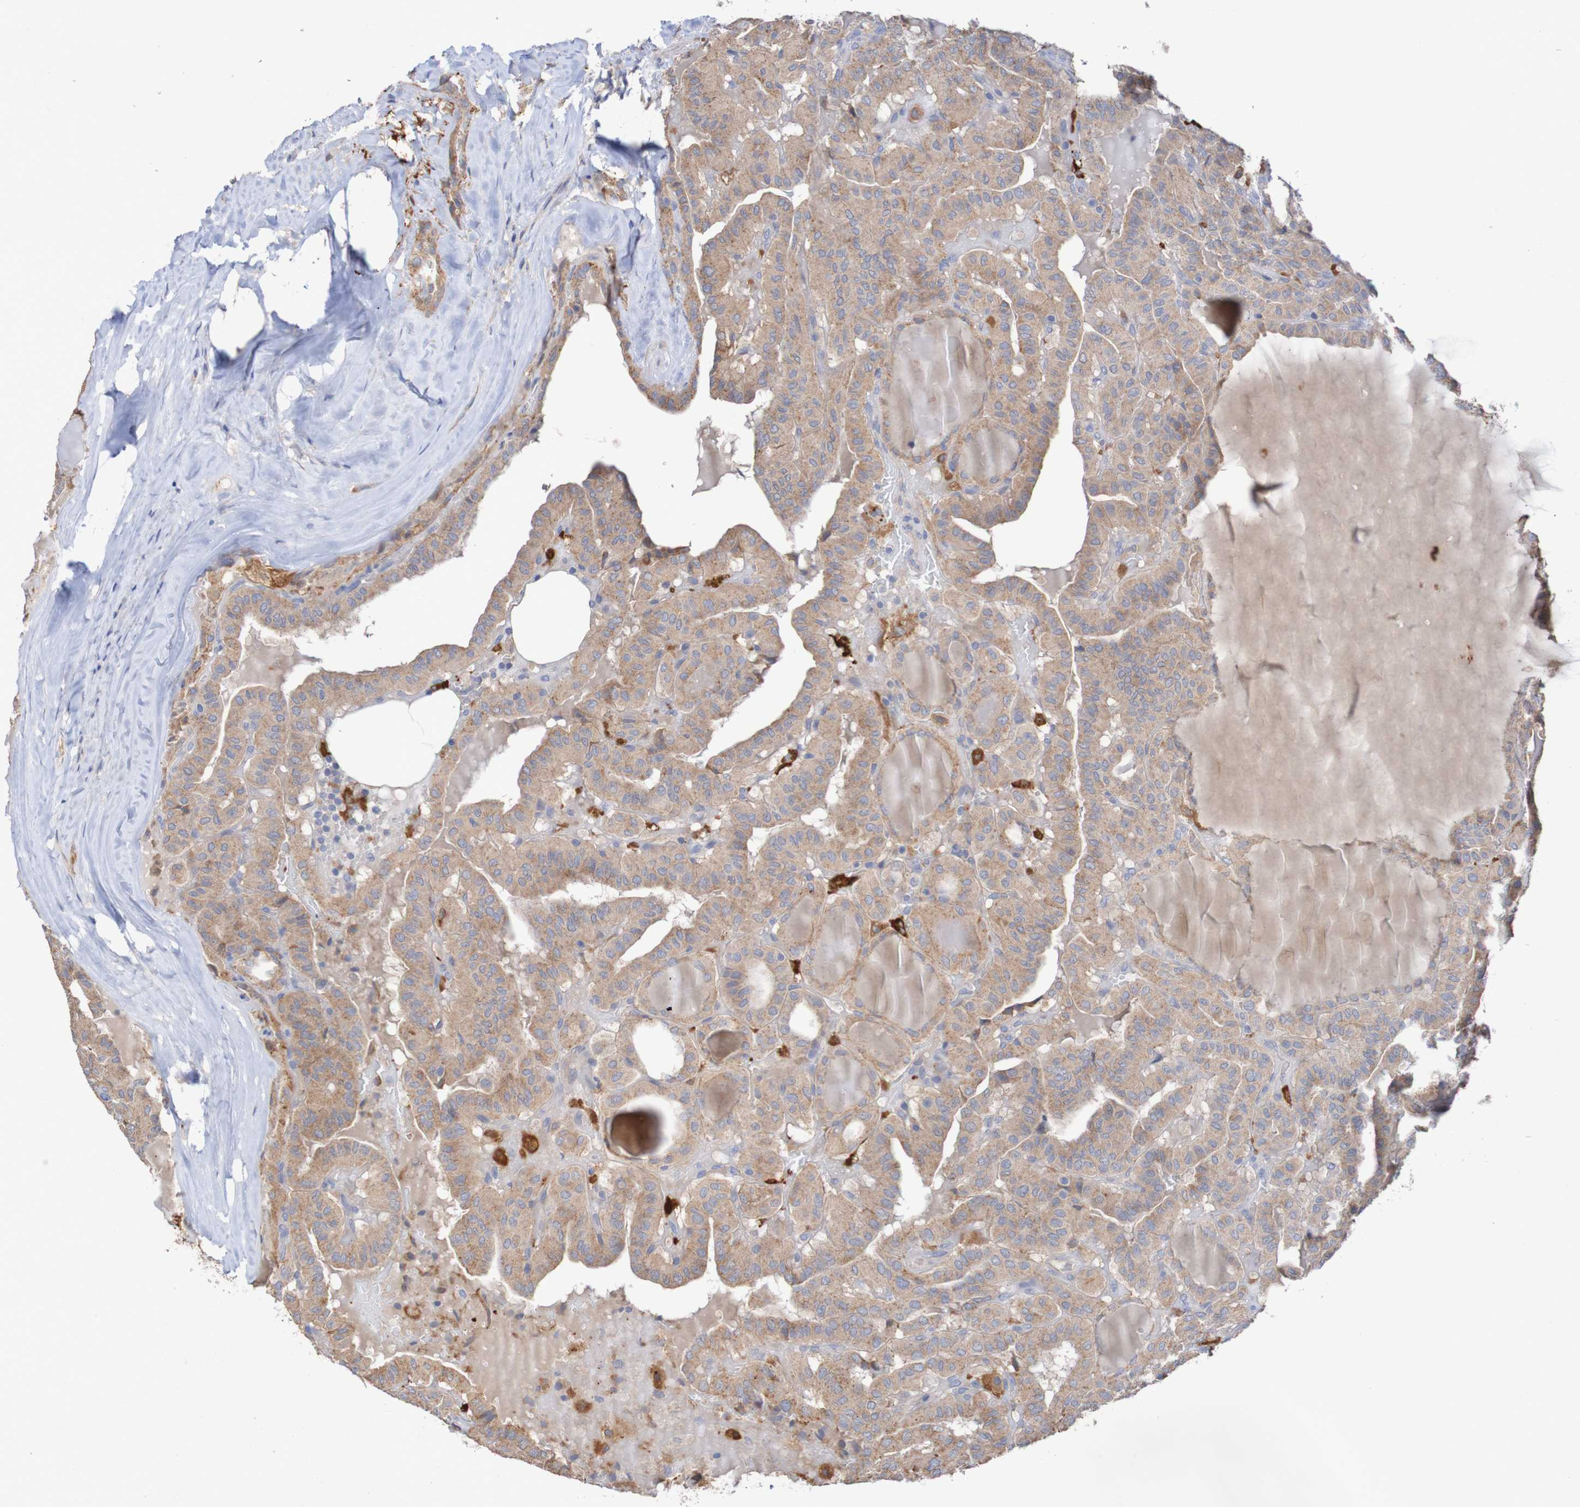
{"staining": {"intensity": "moderate", "quantity": ">75%", "location": "cytoplasmic/membranous"}, "tissue": "head and neck cancer", "cell_type": "Tumor cells", "image_type": "cancer", "snomed": [{"axis": "morphology", "description": "Squamous cell carcinoma, NOS"}, {"axis": "topography", "description": "Oral tissue"}, {"axis": "topography", "description": "Head-Neck"}], "caption": "Tumor cells exhibit medium levels of moderate cytoplasmic/membranous expression in approximately >75% of cells in head and neck cancer.", "gene": "PHYH", "patient": {"sex": "female", "age": 50}}